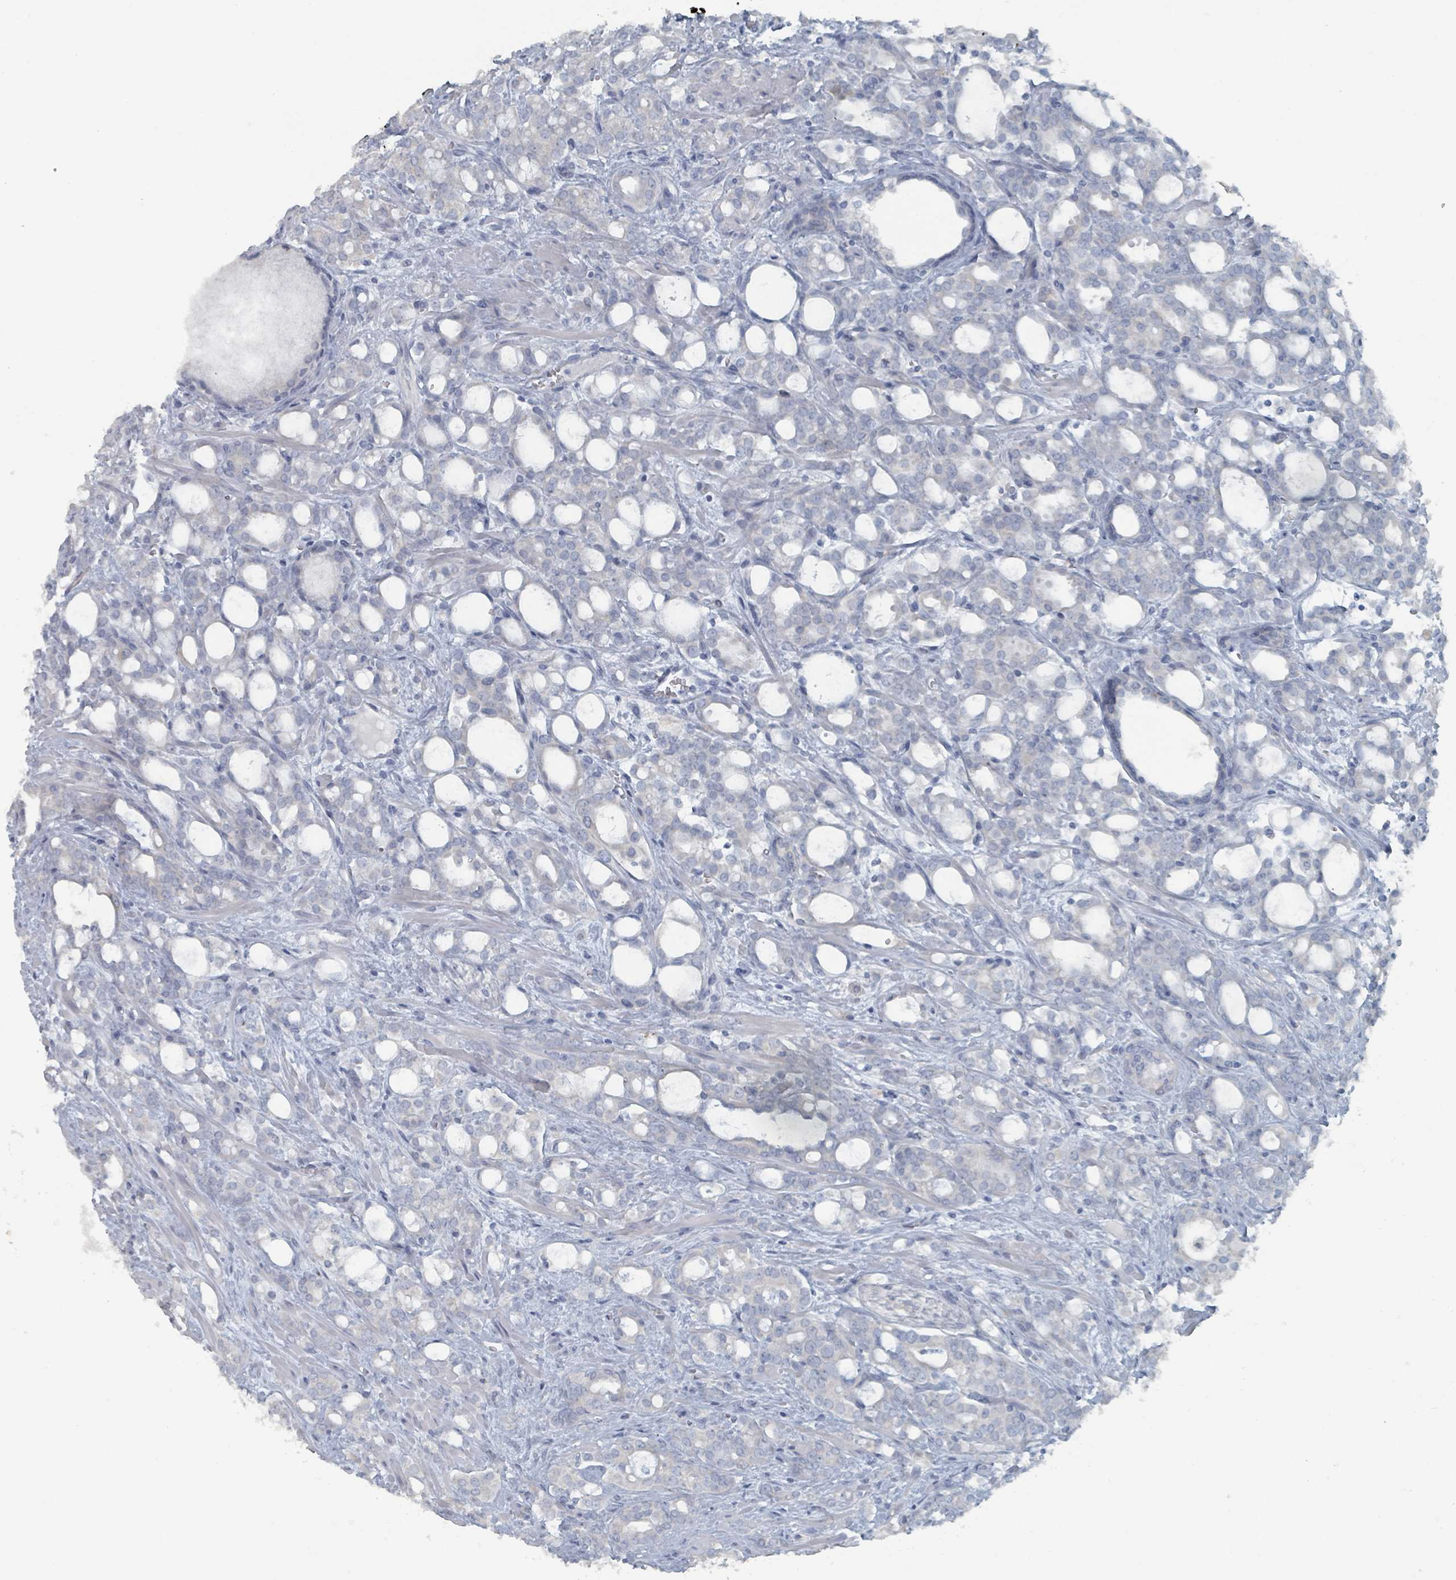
{"staining": {"intensity": "negative", "quantity": "none", "location": "none"}, "tissue": "prostate cancer", "cell_type": "Tumor cells", "image_type": "cancer", "snomed": [{"axis": "morphology", "description": "Adenocarcinoma, High grade"}, {"axis": "topography", "description": "Prostate"}], "caption": "Tumor cells show no significant protein expression in adenocarcinoma (high-grade) (prostate).", "gene": "GAMT", "patient": {"sex": "male", "age": 72}}